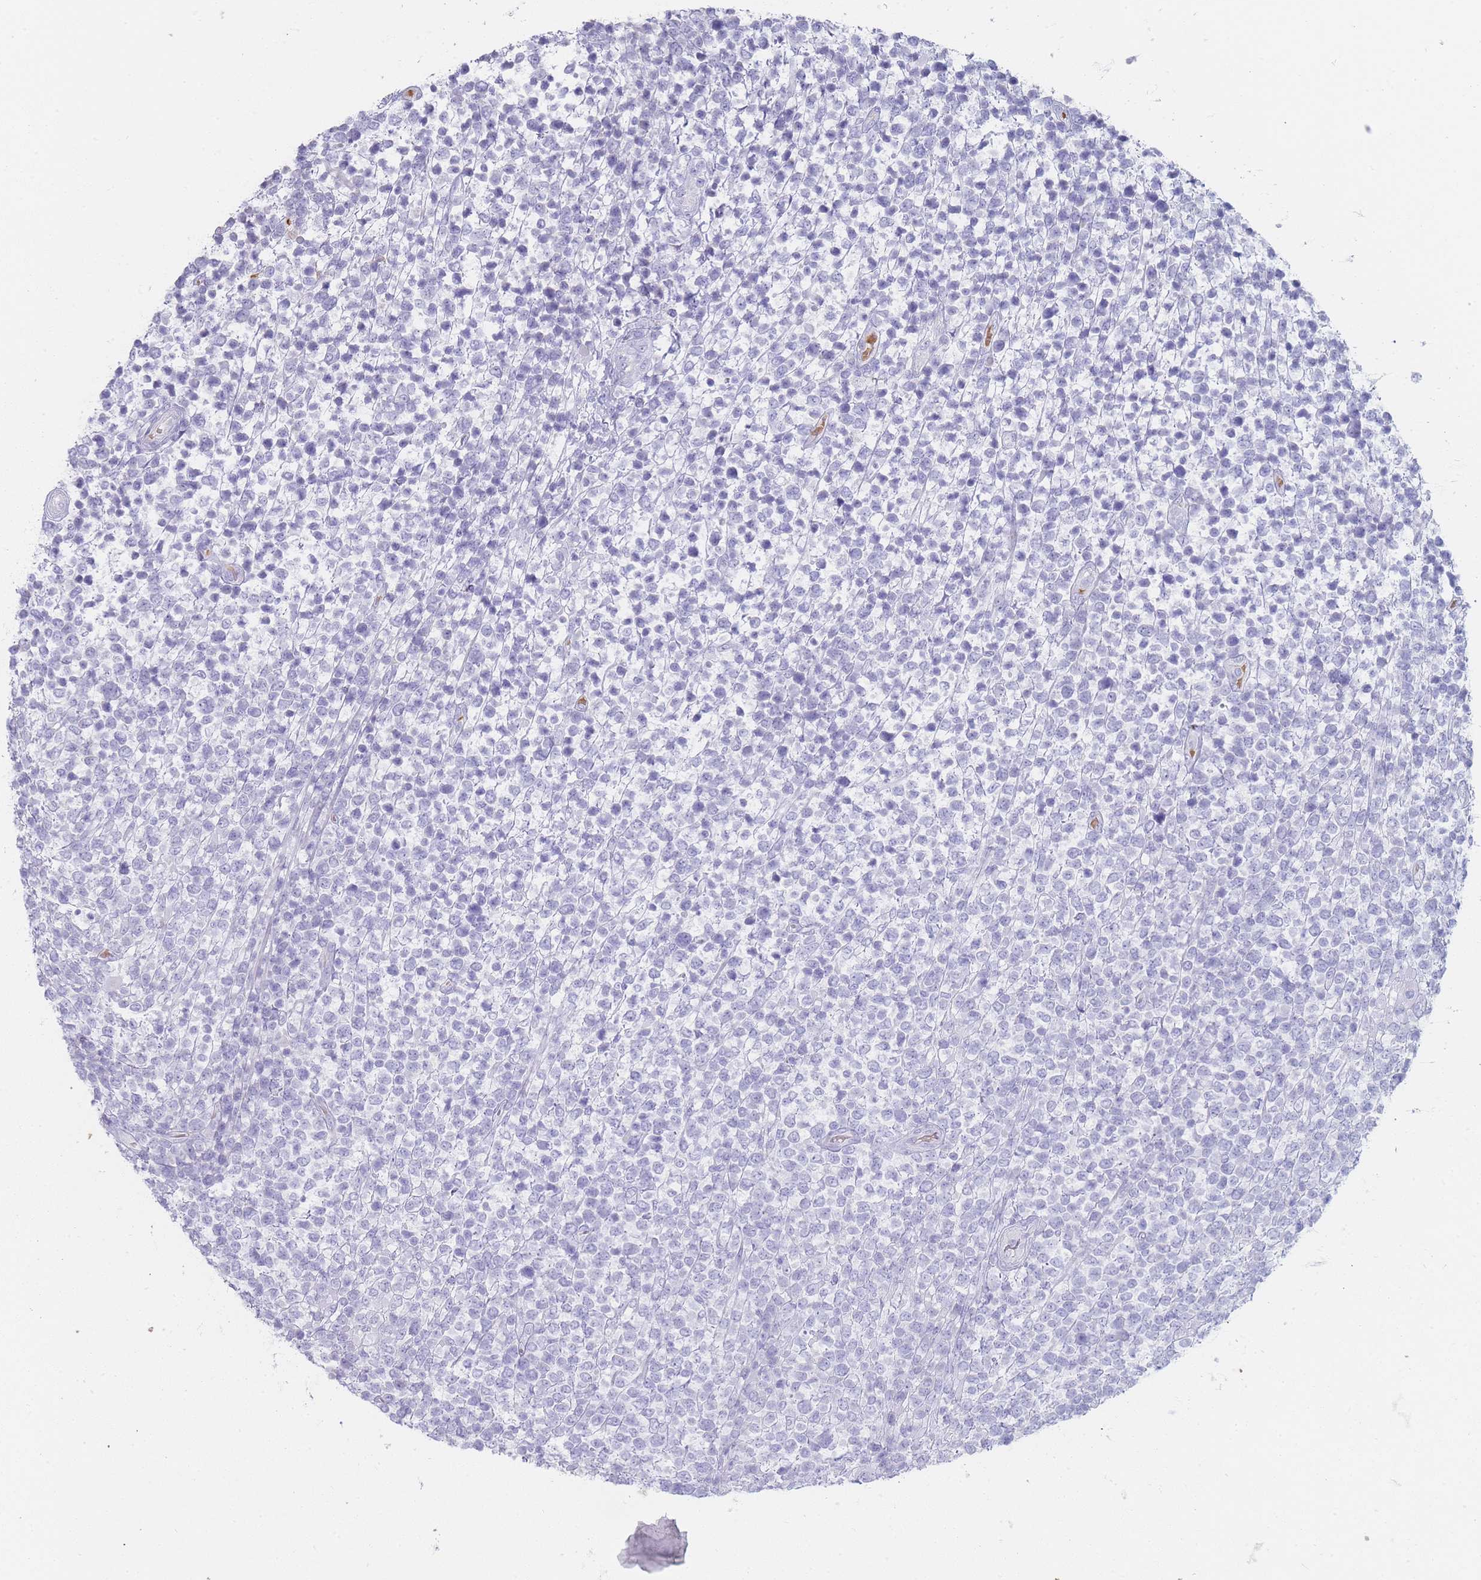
{"staining": {"intensity": "negative", "quantity": "none", "location": "none"}, "tissue": "lymphoma", "cell_type": "Tumor cells", "image_type": "cancer", "snomed": [{"axis": "morphology", "description": "Malignant lymphoma, non-Hodgkin's type, High grade"}, {"axis": "topography", "description": "Soft tissue"}], "caption": "Immunohistochemistry (IHC) of lymphoma exhibits no expression in tumor cells.", "gene": "HBG2", "patient": {"sex": "female", "age": 56}}